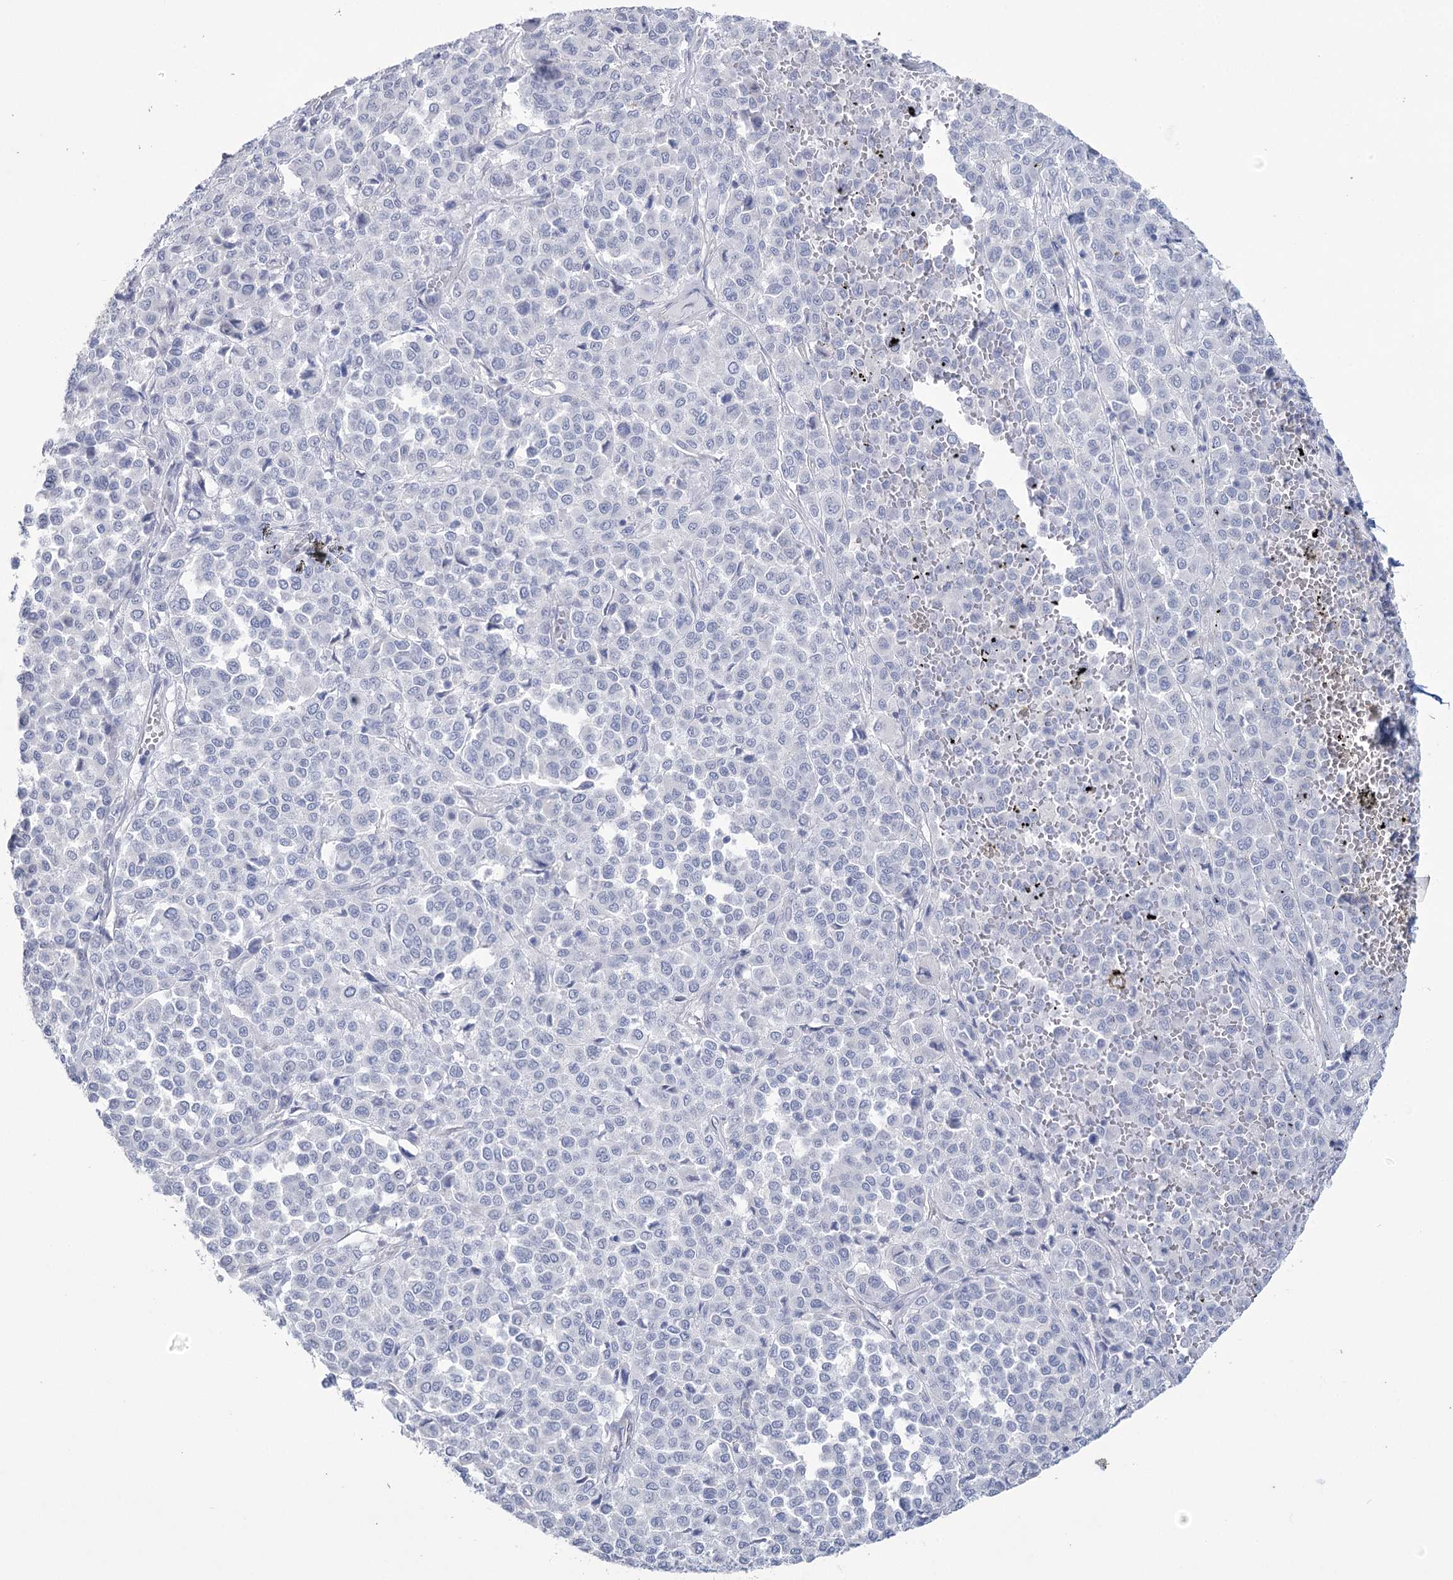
{"staining": {"intensity": "negative", "quantity": "none", "location": "none"}, "tissue": "melanoma", "cell_type": "Tumor cells", "image_type": "cancer", "snomed": [{"axis": "morphology", "description": "Malignant melanoma, Metastatic site"}, {"axis": "topography", "description": "Pancreas"}], "caption": "Melanoma was stained to show a protein in brown. There is no significant expression in tumor cells. The staining is performed using DAB brown chromogen with nuclei counter-stained in using hematoxylin.", "gene": "CCDC88A", "patient": {"sex": "female", "age": 30}}